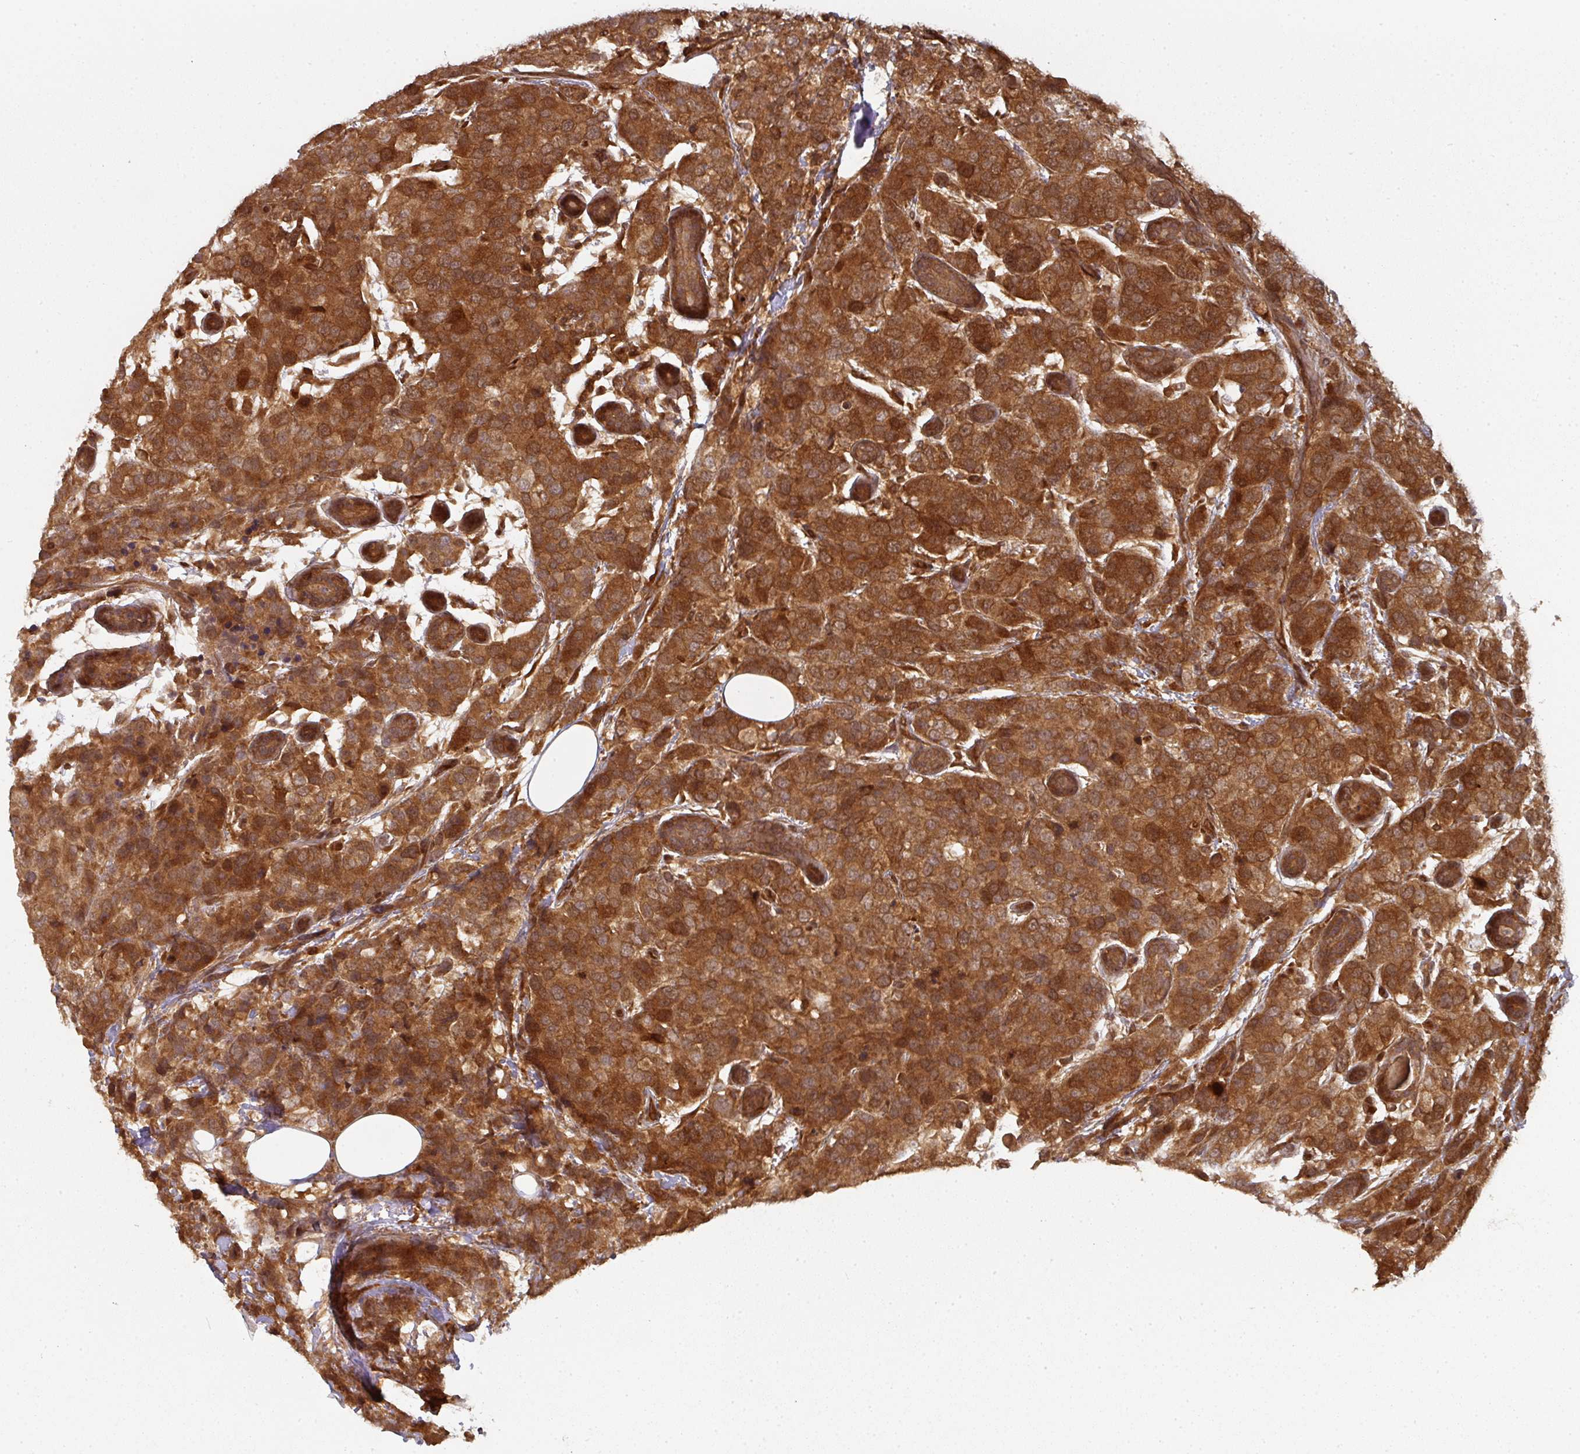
{"staining": {"intensity": "strong", "quantity": ">75%", "location": "cytoplasmic/membranous"}, "tissue": "breast cancer", "cell_type": "Tumor cells", "image_type": "cancer", "snomed": [{"axis": "morphology", "description": "Lobular carcinoma"}, {"axis": "topography", "description": "Breast"}], "caption": "Breast cancer tissue demonstrates strong cytoplasmic/membranous positivity in about >75% of tumor cells, visualized by immunohistochemistry.", "gene": "EIF4EBP2", "patient": {"sex": "female", "age": 59}}